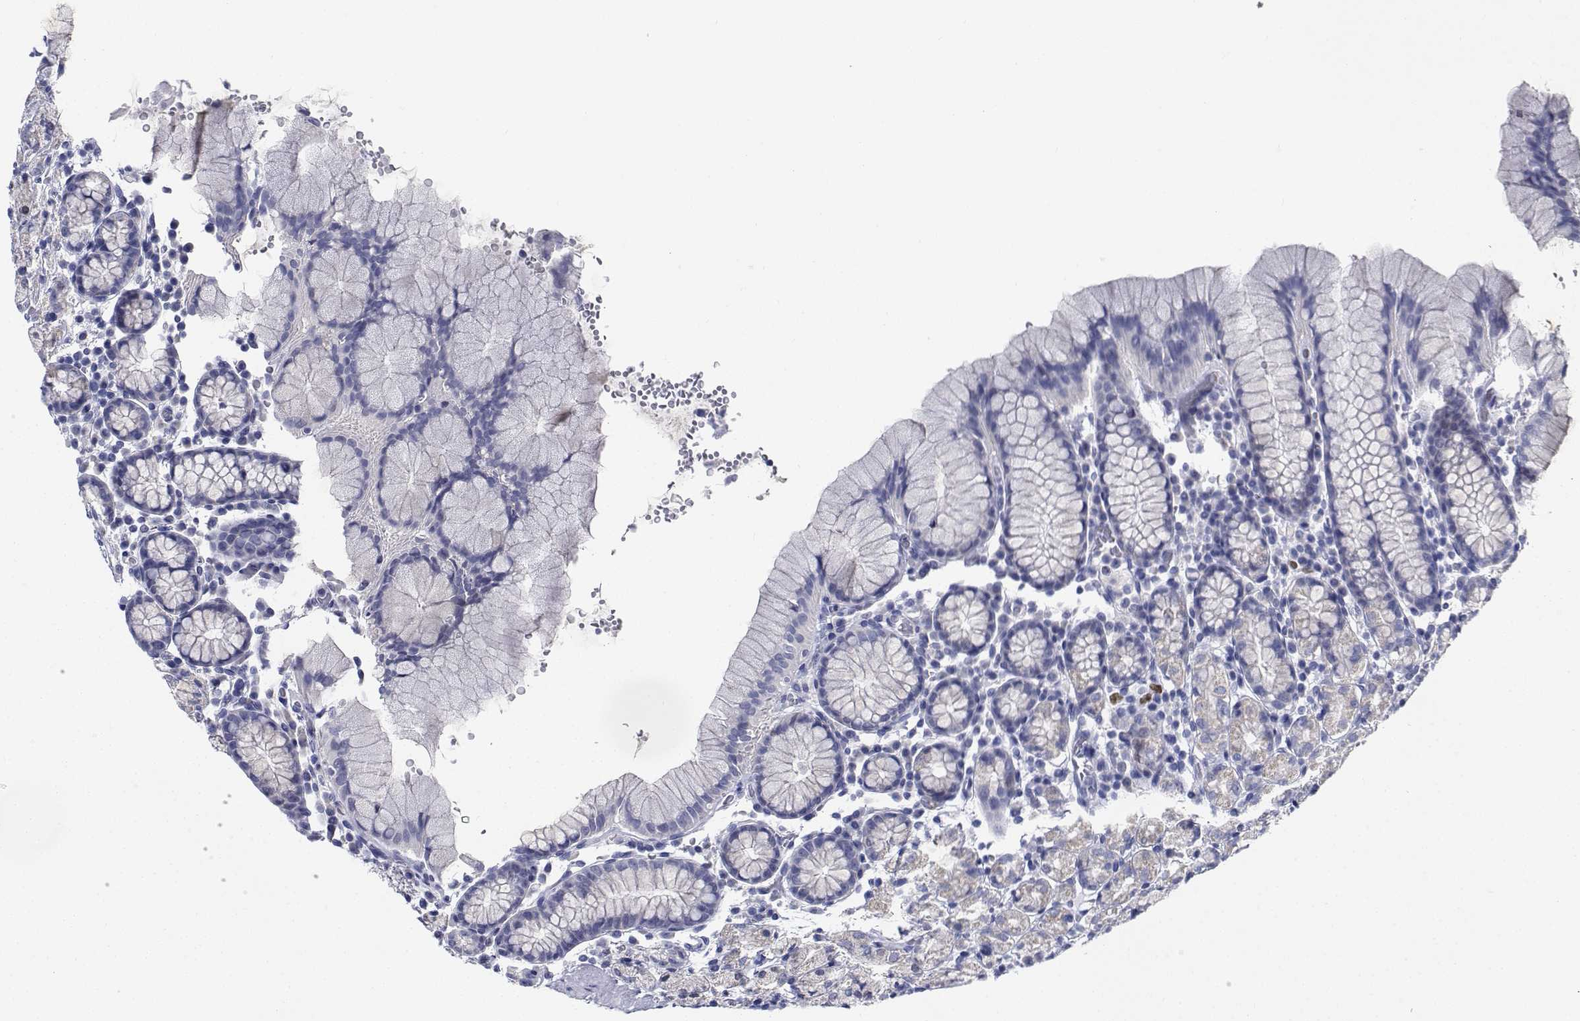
{"staining": {"intensity": "negative", "quantity": "none", "location": "none"}, "tissue": "stomach", "cell_type": "Glandular cells", "image_type": "normal", "snomed": [{"axis": "morphology", "description": "Normal tissue, NOS"}, {"axis": "topography", "description": "Stomach, upper"}, {"axis": "topography", "description": "Stomach"}], "caption": "Histopathology image shows no protein staining in glandular cells of unremarkable stomach. Brightfield microscopy of IHC stained with DAB (3,3'-diaminobenzidine) (brown) and hematoxylin (blue), captured at high magnification.", "gene": "PLXNA4", "patient": {"sex": "male", "age": 62}}